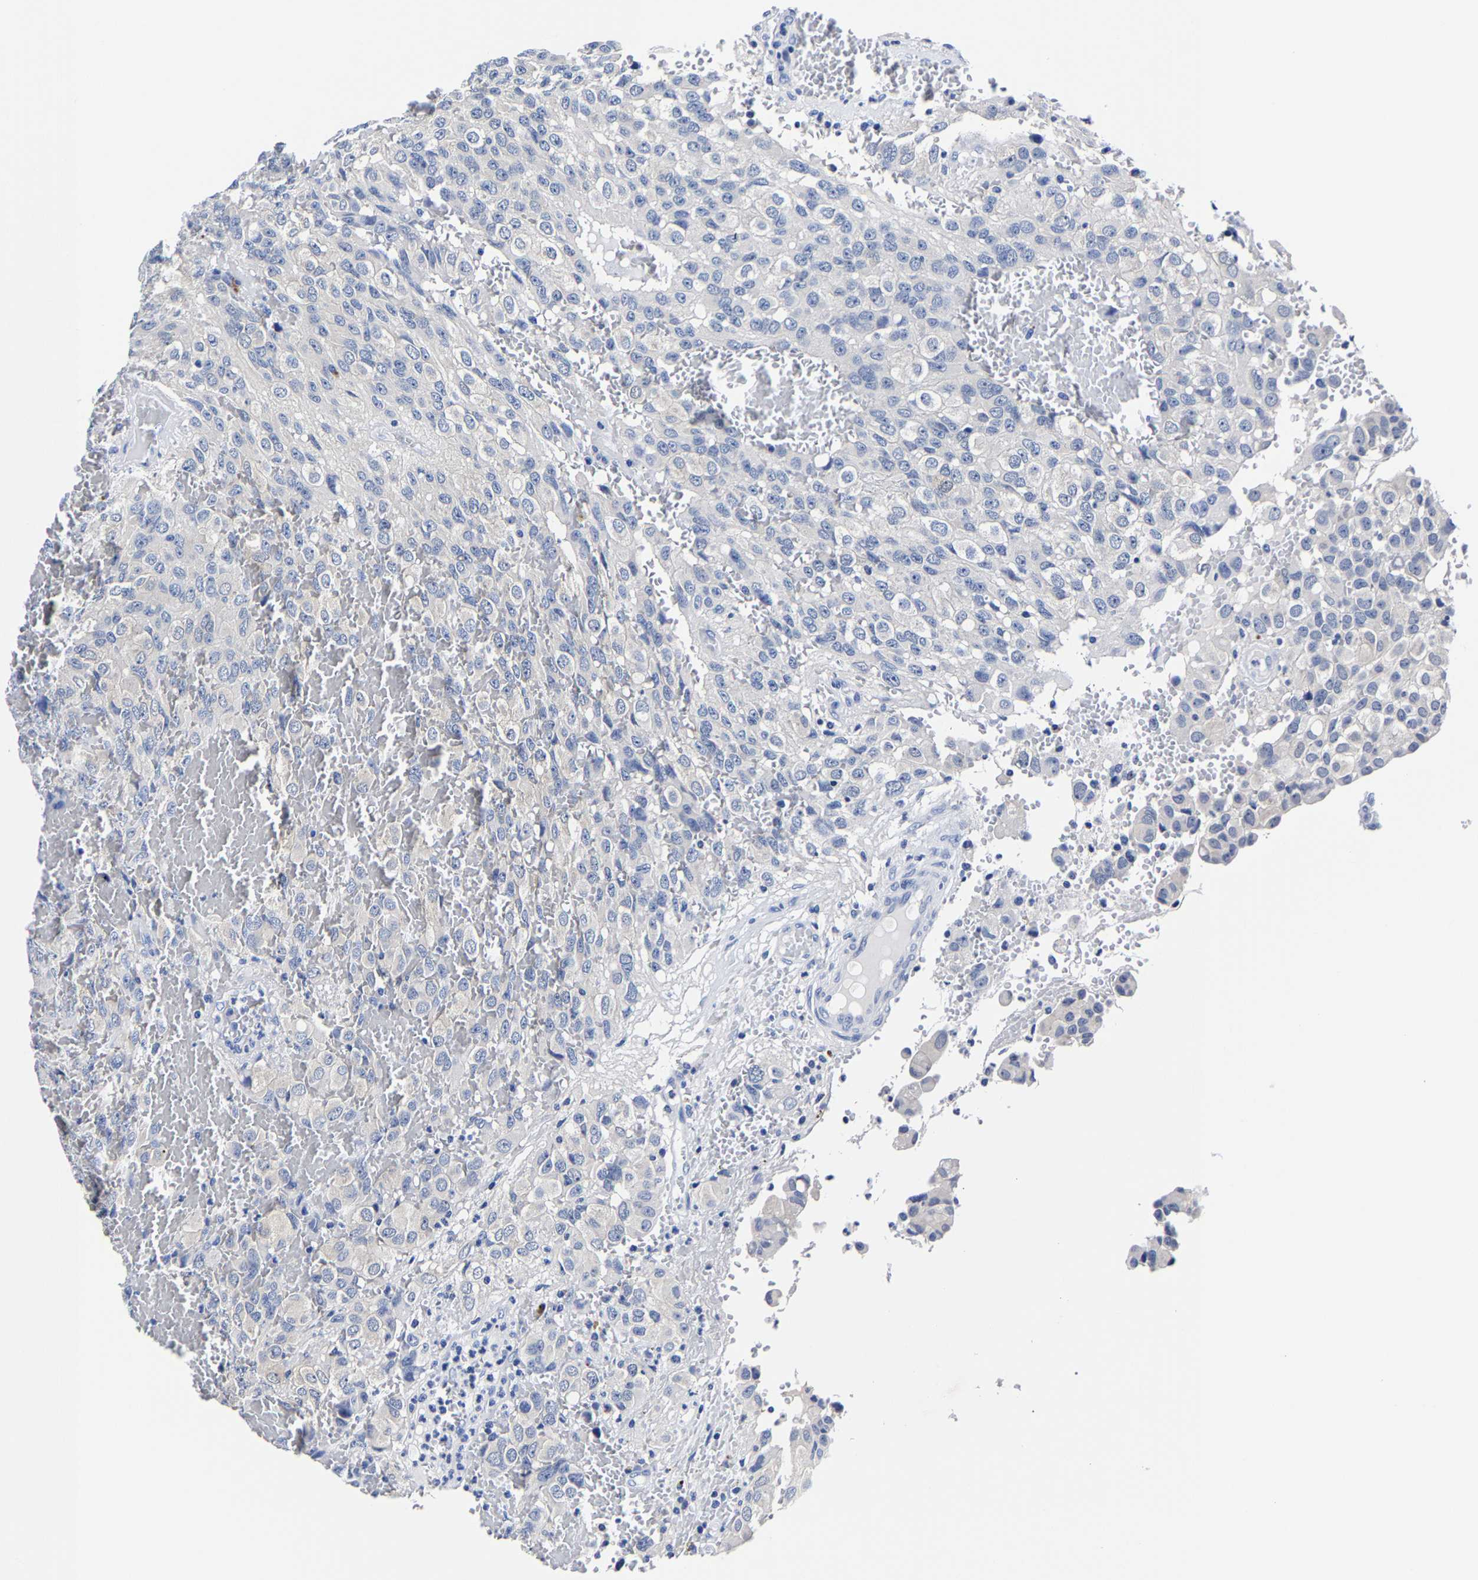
{"staining": {"intensity": "negative", "quantity": "none", "location": "none"}, "tissue": "glioma", "cell_type": "Tumor cells", "image_type": "cancer", "snomed": [{"axis": "morphology", "description": "Glioma, malignant, High grade"}, {"axis": "topography", "description": "Brain"}], "caption": "This is an IHC micrograph of human malignant glioma (high-grade). There is no positivity in tumor cells.", "gene": "CPA2", "patient": {"sex": "male", "age": 32}}